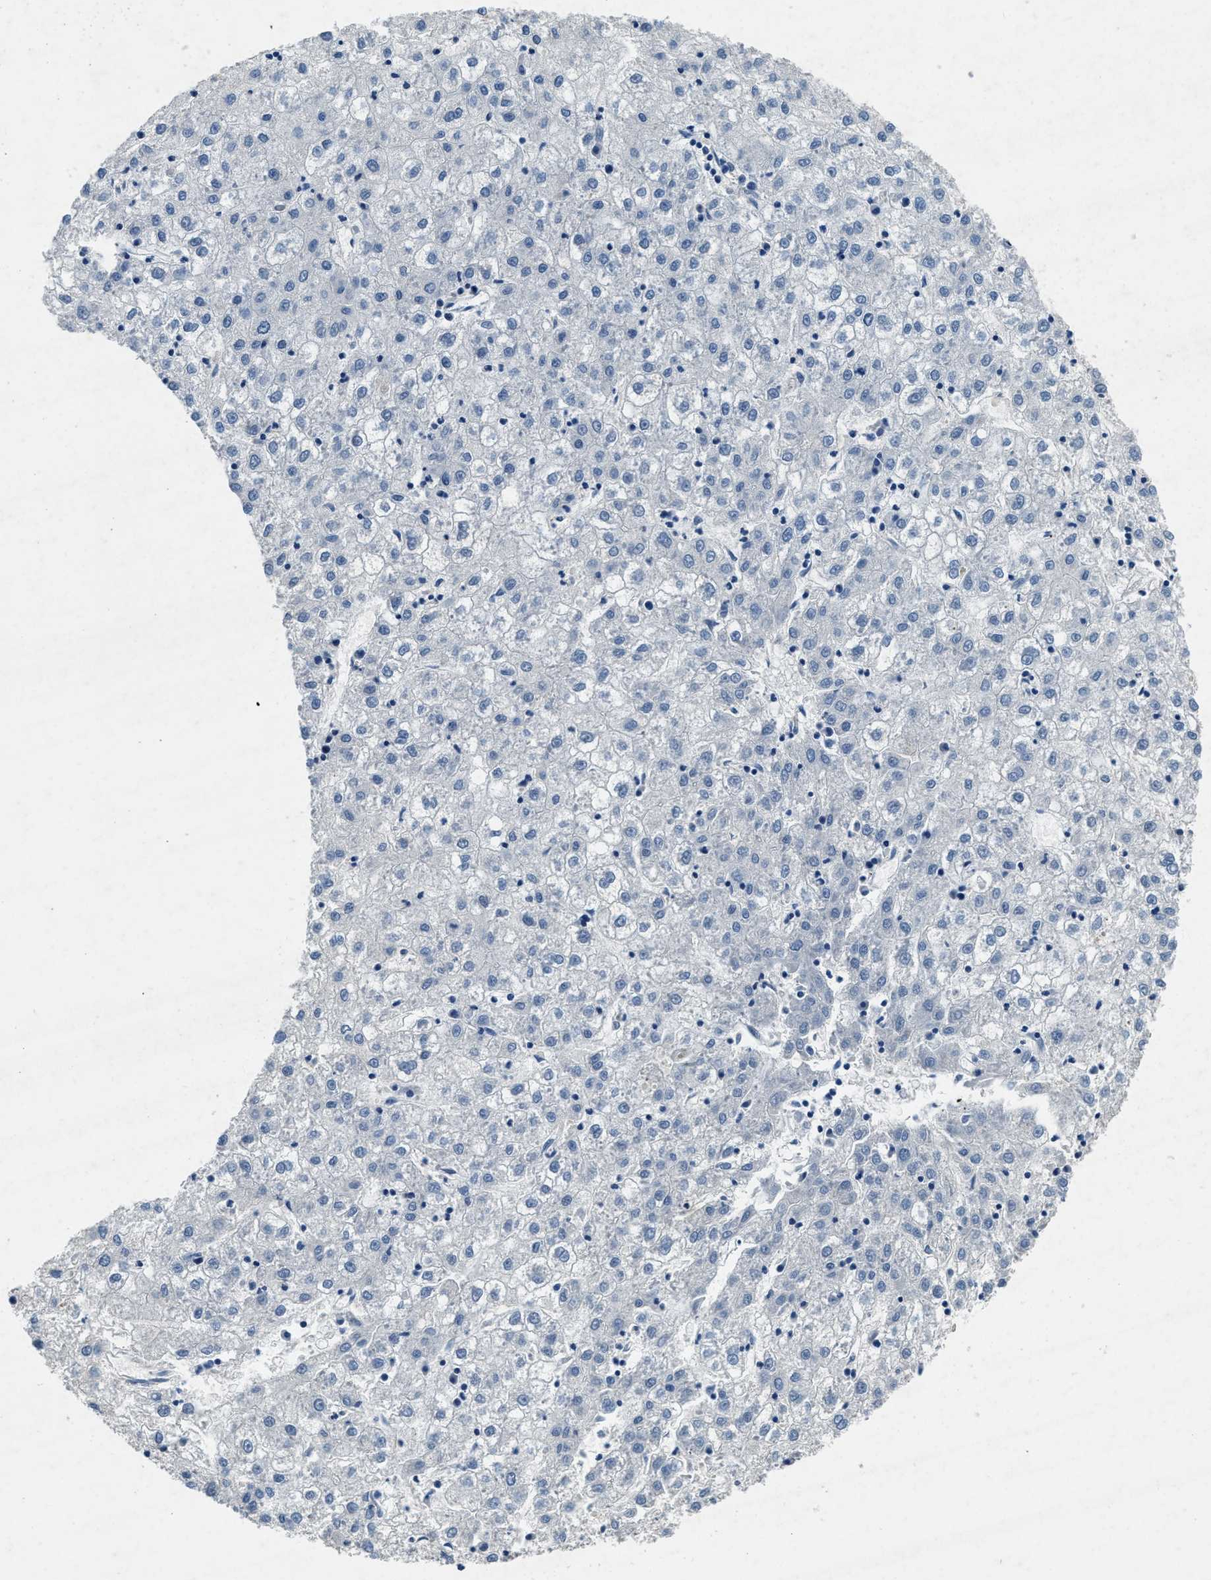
{"staining": {"intensity": "negative", "quantity": "none", "location": "none"}, "tissue": "liver cancer", "cell_type": "Tumor cells", "image_type": "cancer", "snomed": [{"axis": "morphology", "description": "Carcinoma, Hepatocellular, NOS"}, {"axis": "topography", "description": "Liver"}], "caption": "Protein analysis of hepatocellular carcinoma (liver) demonstrates no significant positivity in tumor cells.", "gene": "PHLDA1", "patient": {"sex": "male", "age": 72}}